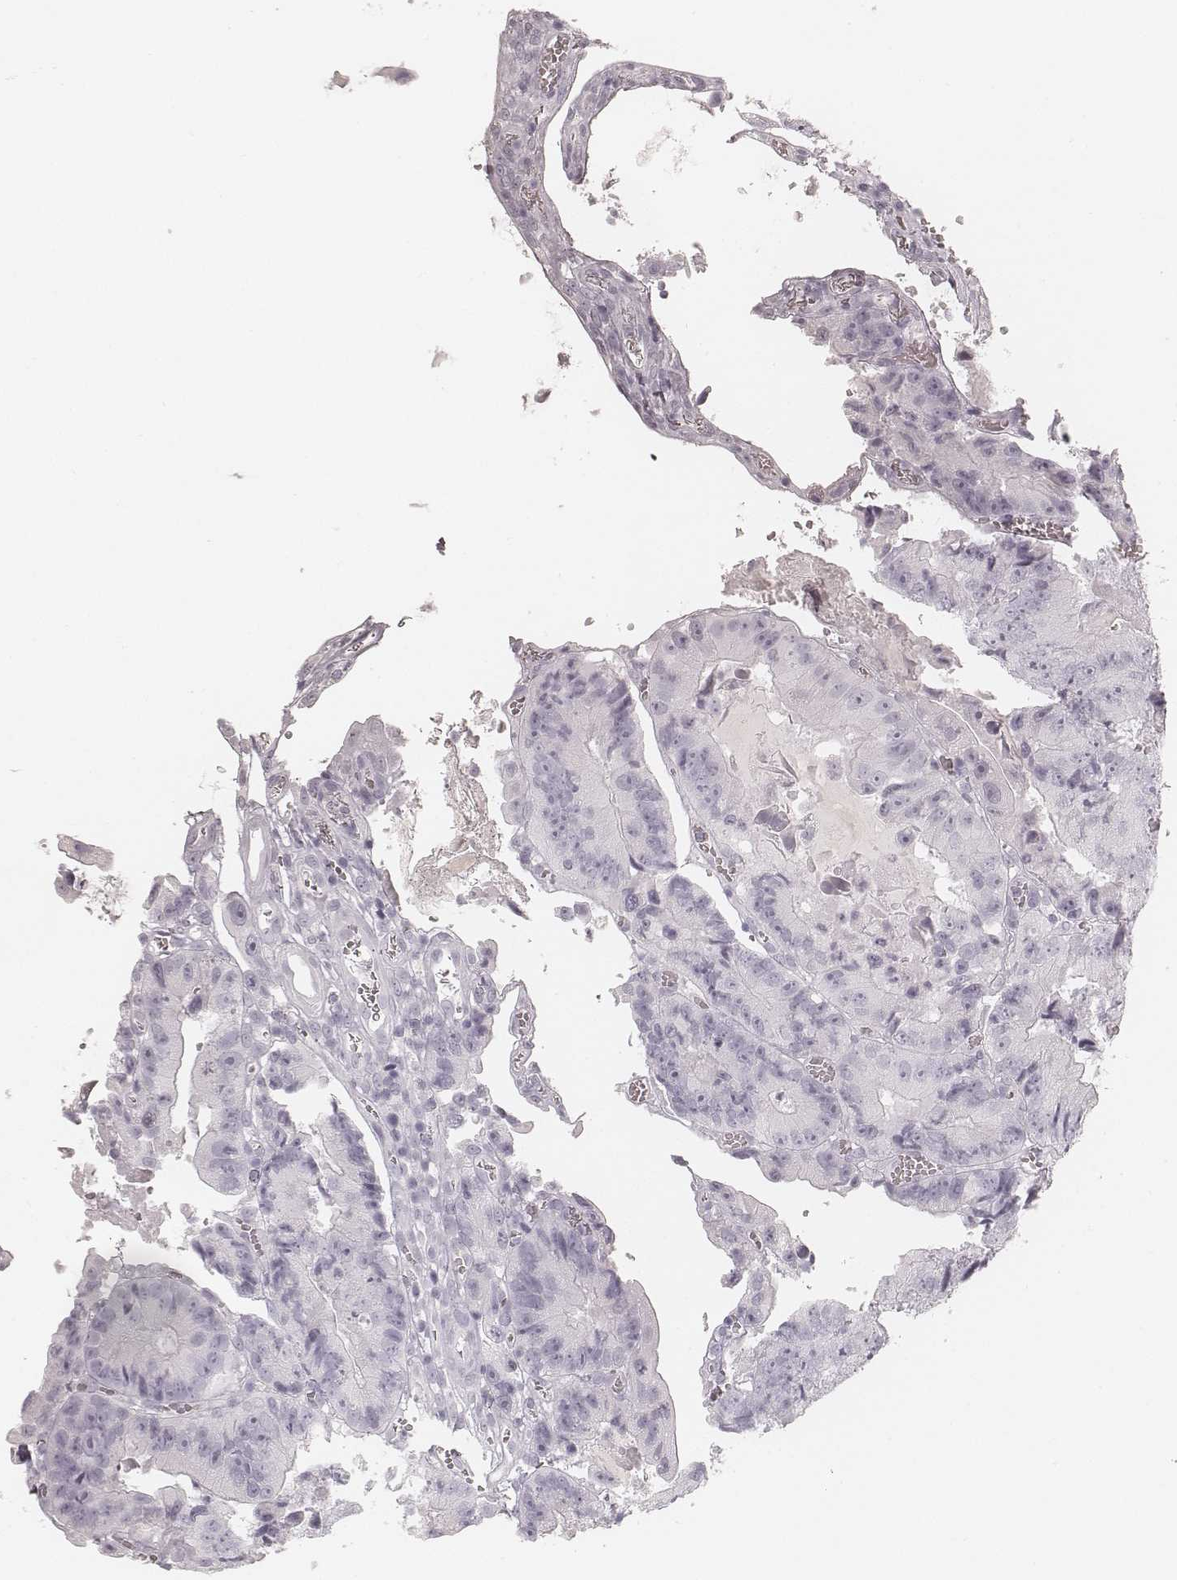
{"staining": {"intensity": "negative", "quantity": "none", "location": "none"}, "tissue": "colorectal cancer", "cell_type": "Tumor cells", "image_type": "cancer", "snomed": [{"axis": "morphology", "description": "Adenocarcinoma, NOS"}, {"axis": "topography", "description": "Colon"}], "caption": "High magnification brightfield microscopy of colorectal cancer (adenocarcinoma) stained with DAB (brown) and counterstained with hematoxylin (blue): tumor cells show no significant expression.", "gene": "KRT72", "patient": {"sex": "female", "age": 86}}